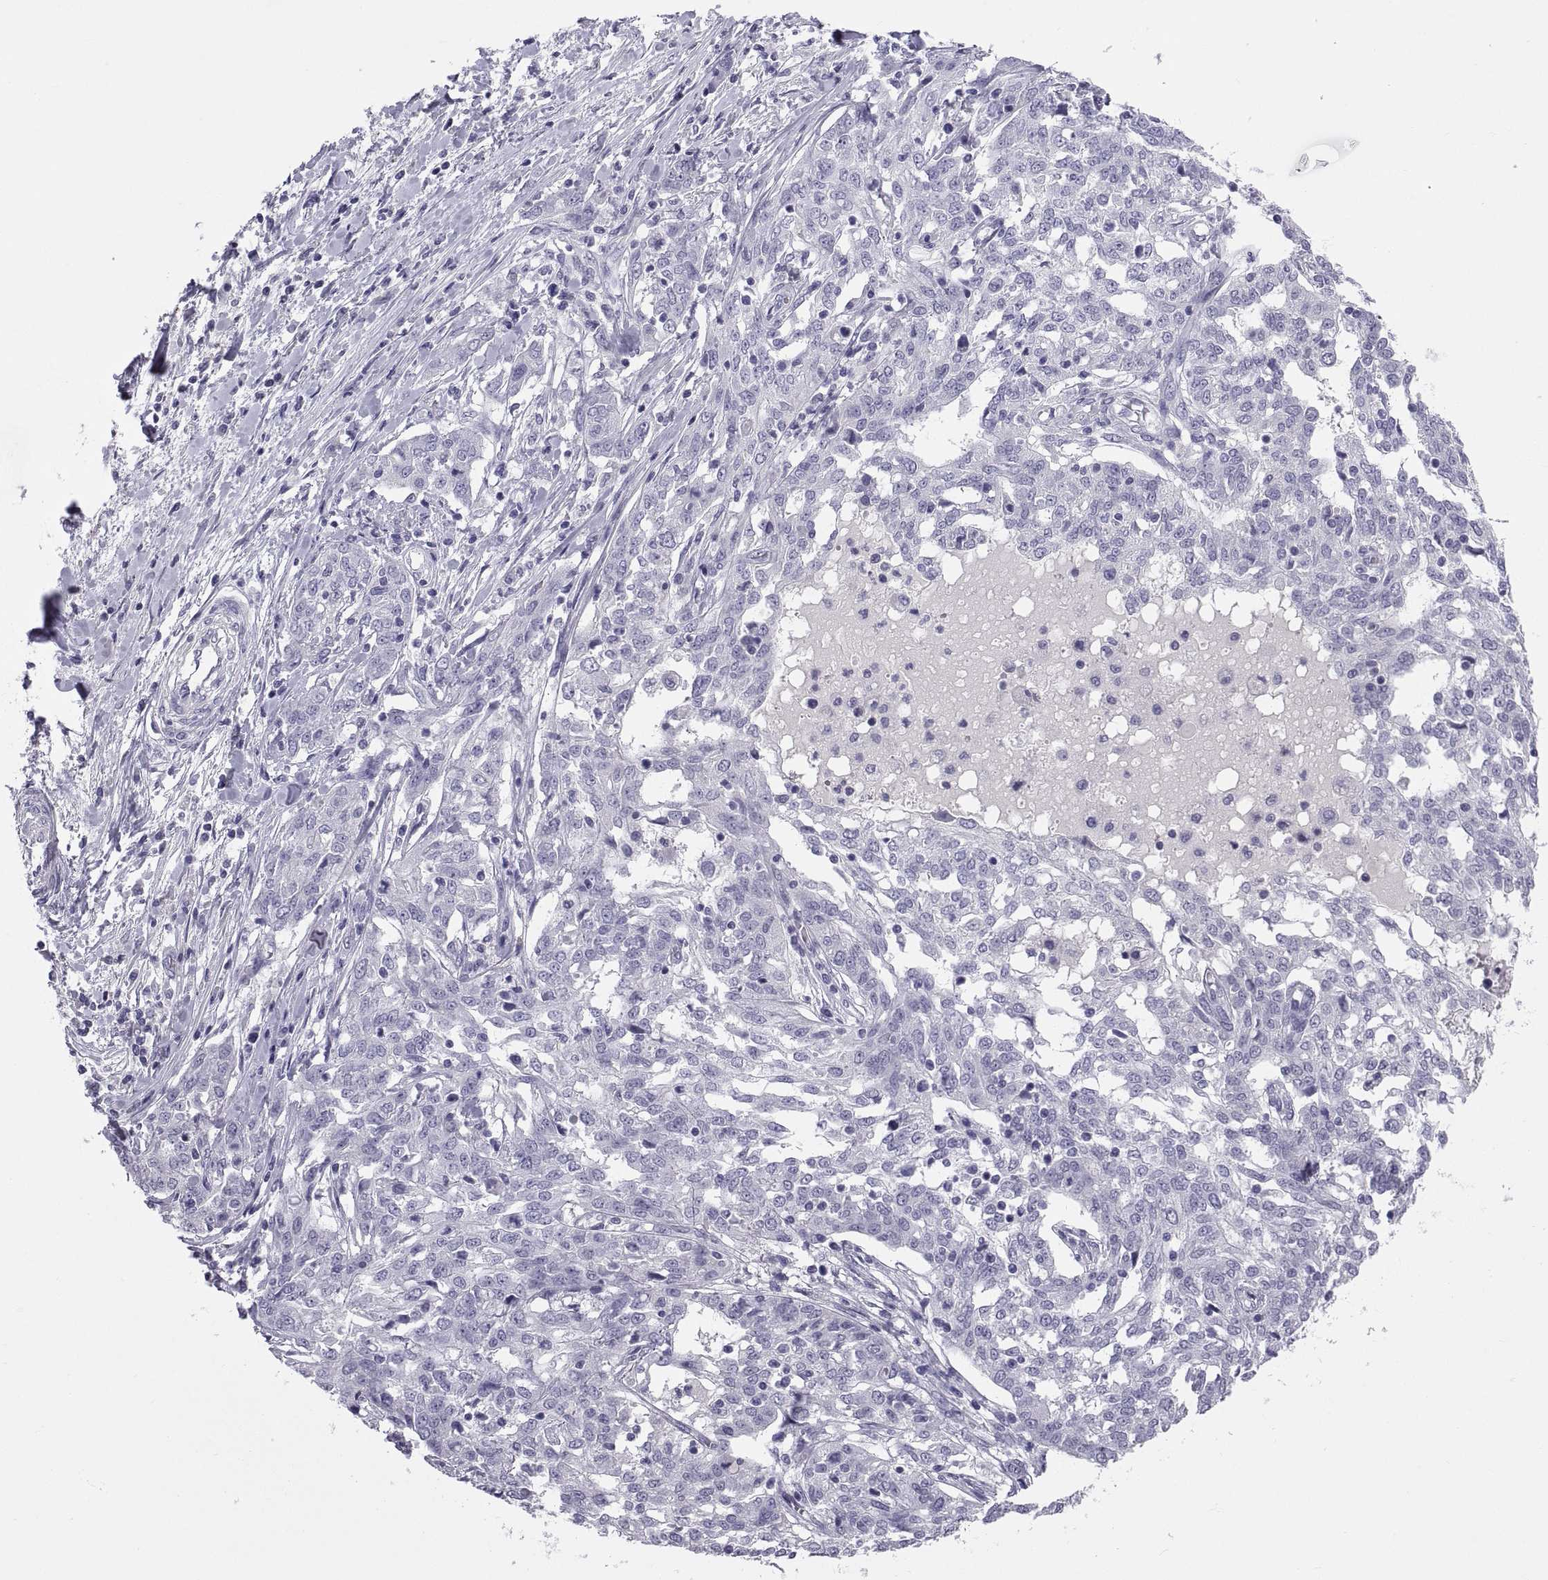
{"staining": {"intensity": "negative", "quantity": "none", "location": "none"}, "tissue": "ovarian cancer", "cell_type": "Tumor cells", "image_type": "cancer", "snomed": [{"axis": "morphology", "description": "Cystadenocarcinoma, serous, NOS"}, {"axis": "topography", "description": "Ovary"}], "caption": "Immunohistochemical staining of human ovarian serous cystadenocarcinoma reveals no significant expression in tumor cells.", "gene": "TEX13A", "patient": {"sex": "female", "age": 67}}